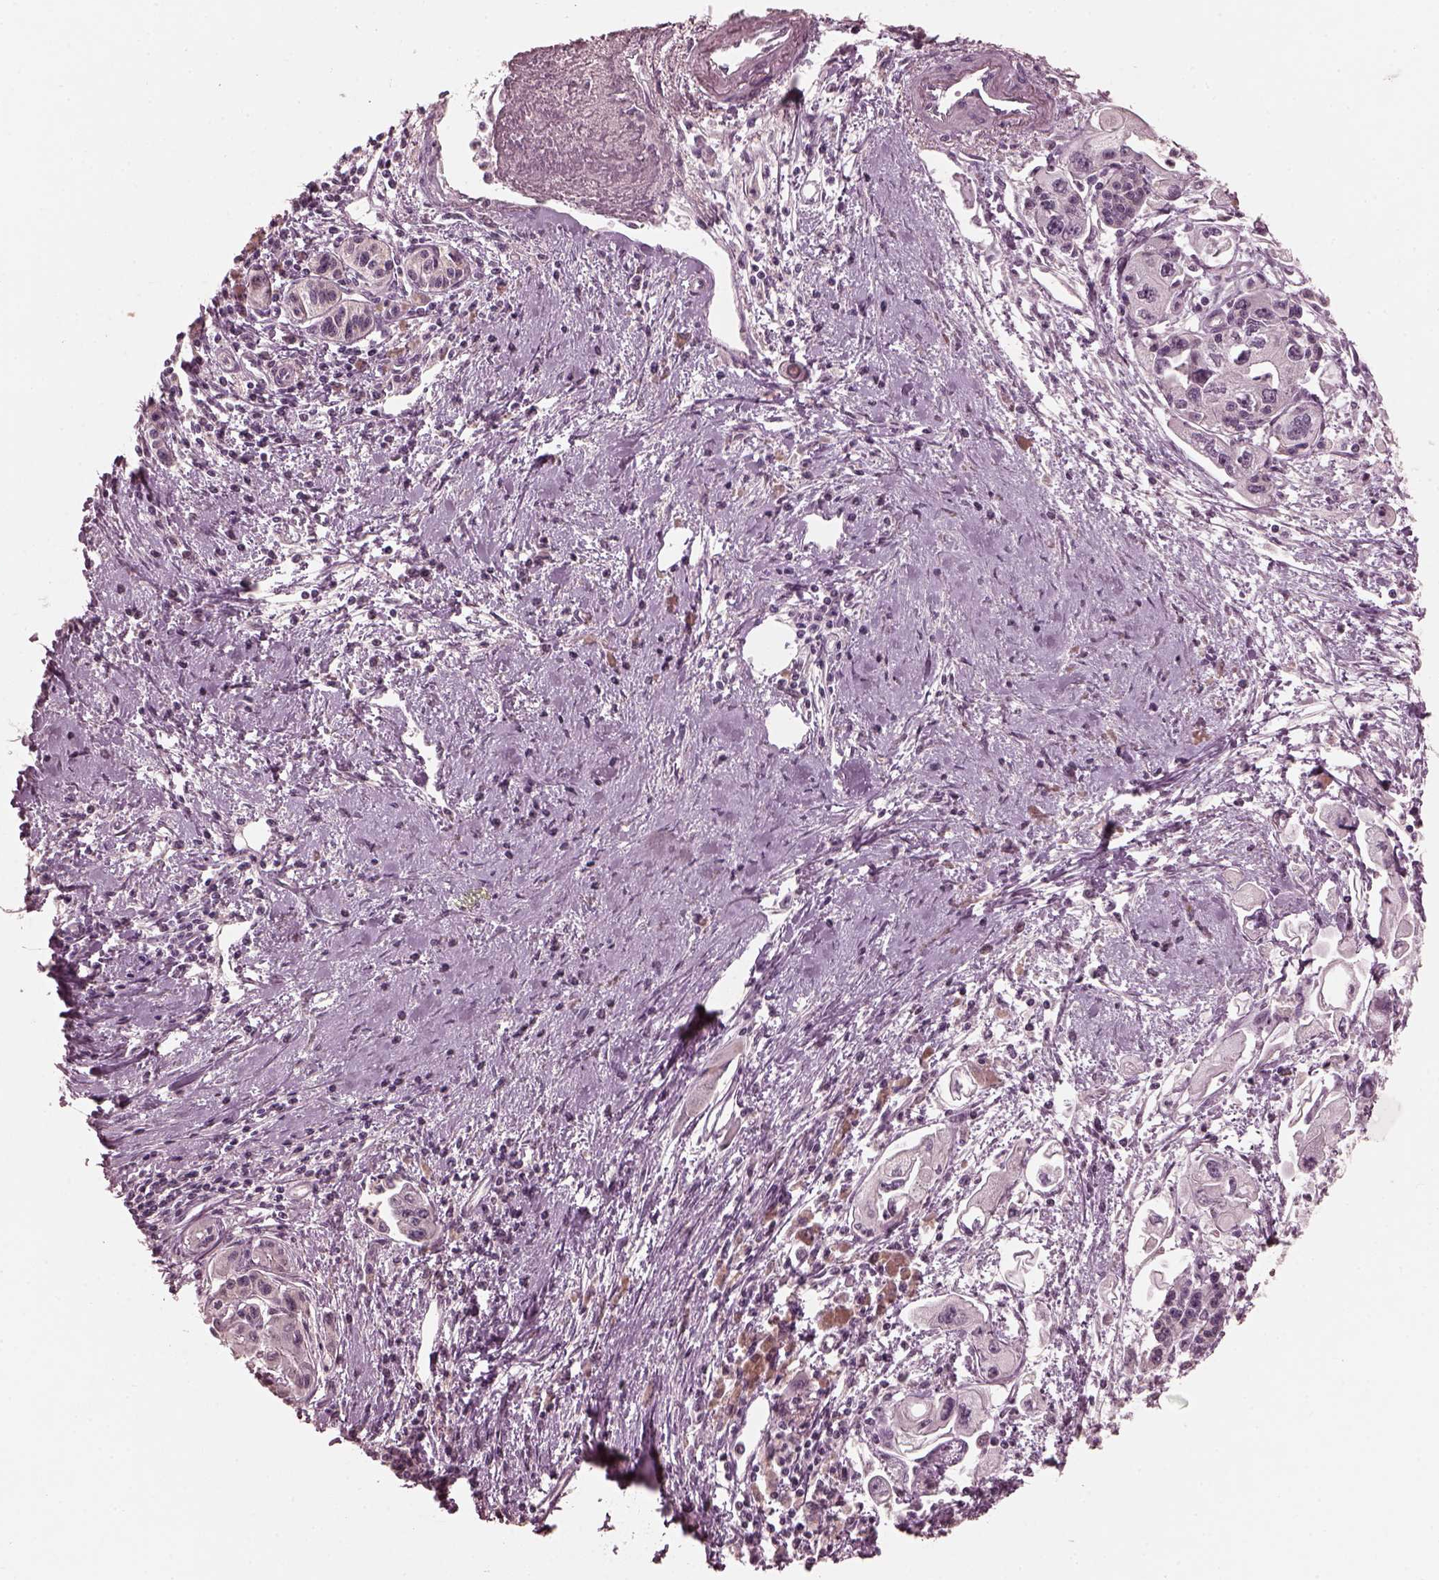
{"staining": {"intensity": "negative", "quantity": "none", "location": "none"}, "tissue": "pancreatic cancer", "cell_type": "Tumor cells", "image_type": "cancer", "snomed": [{"axis": "morphology", "description": "Adenocarcinoma, NOS"}, {"axis": "topography", "description": "Pancreas"}], "caption": "This image is of pancreatic cancer (adenocarcinoma) stained with immunohistochemistry (IHC) to label a protein in brown with the nuclei are counter-stained blue. There is no expression in tumor cells.", "gene": "RGS7", "patient": {"sex": "male", "age": 70}}